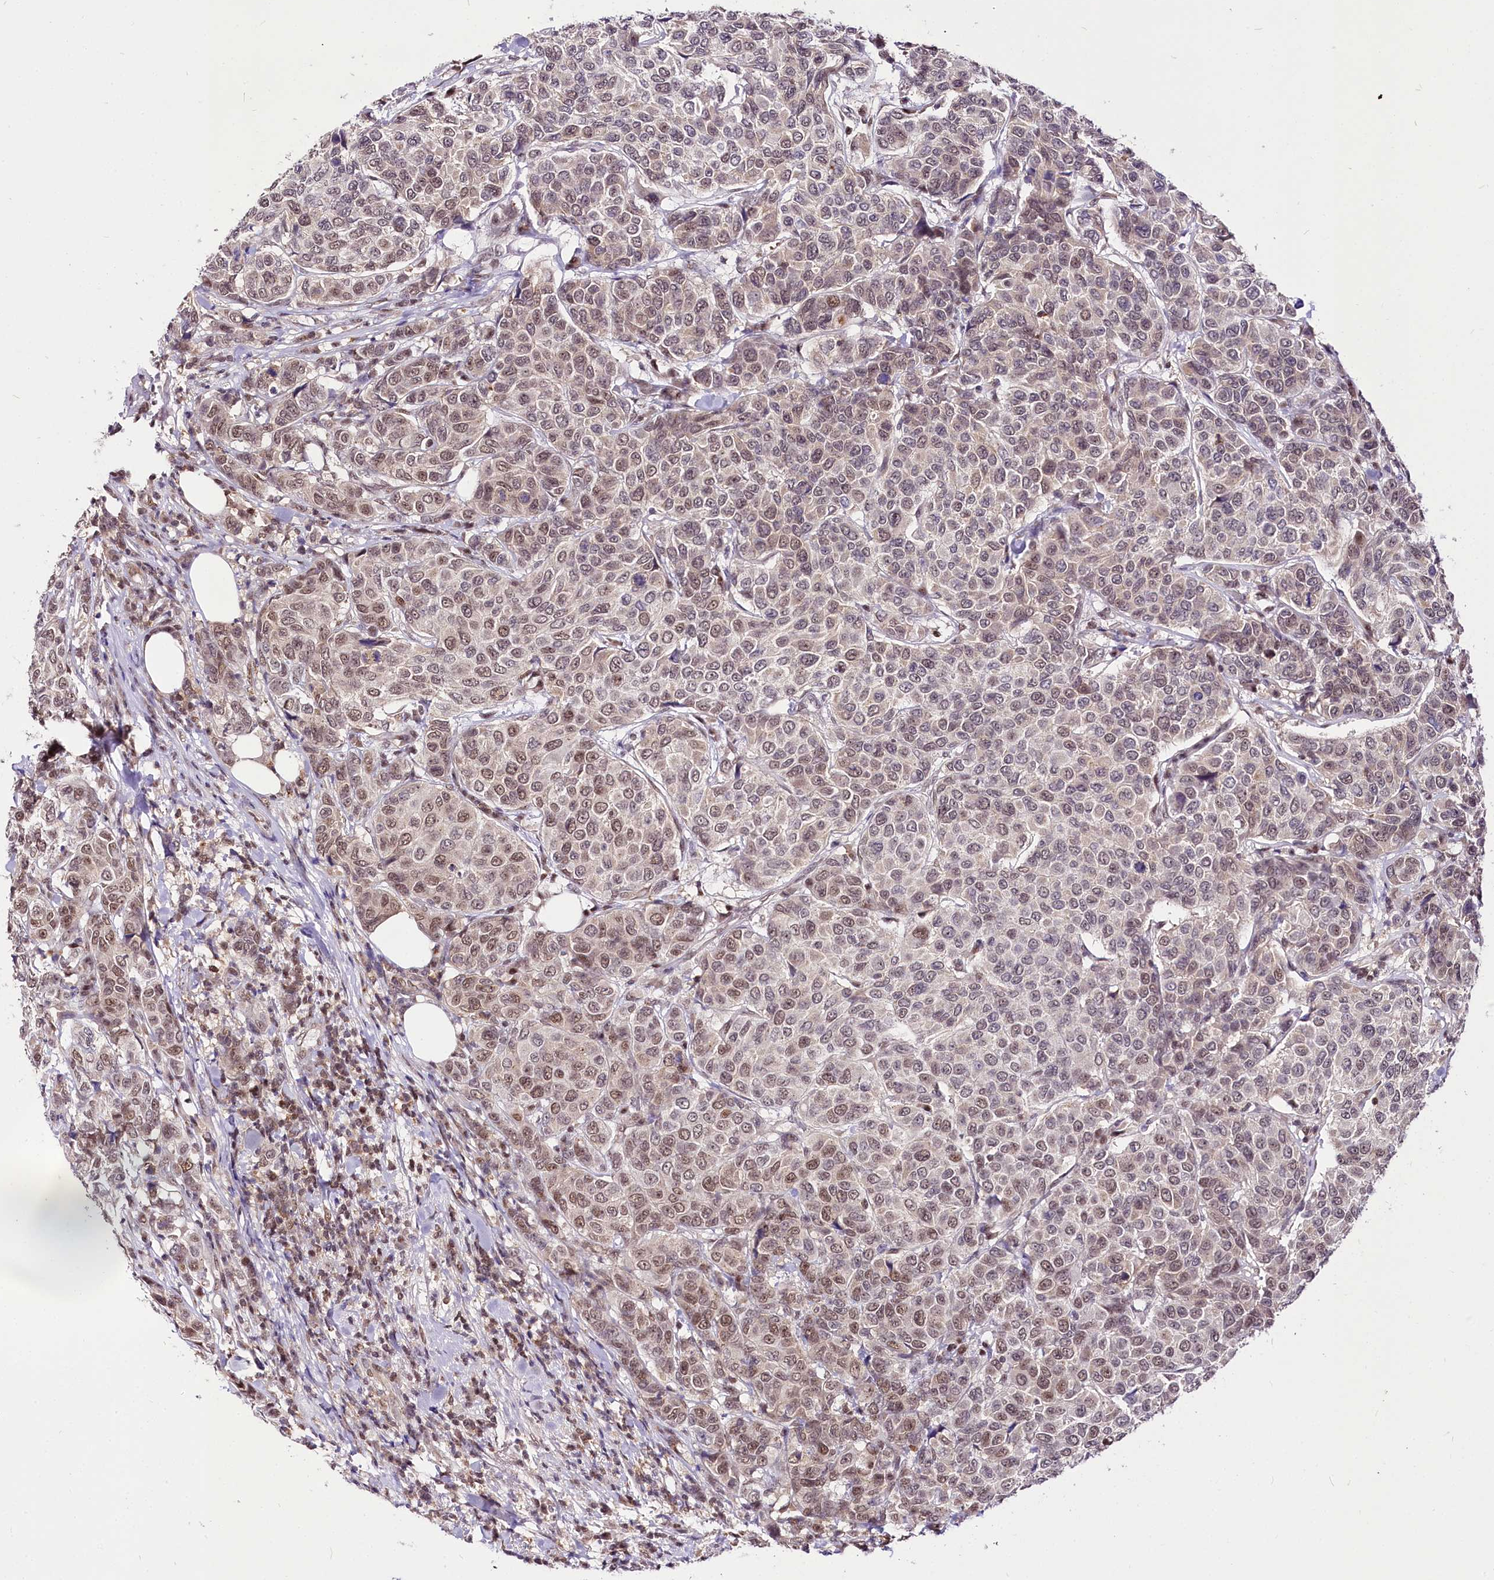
{"staining": {"intensity": "weak", "quantity": "25%-75%", "location": "nuclear"}, "tissue": "breast cancer", "cell_type": "Tumor cells", "image_type": "cancer", "snomed": [{"axis": "morphology", "description": "Duct carcinoma"}, {"axis": "topography", "description": "Breast"}], "caption": "Protein staining of breast cancer (intraductal carcinoma) tissue shows weak nuclear staining in about 25%-75% of tumor cells. Using DAB (brown) and hematoxylin (blue) stains, captured at high magnification using brightfield microscopy.", "gene": "POLA2", "patient": {"sex": "female", "age": 55}}